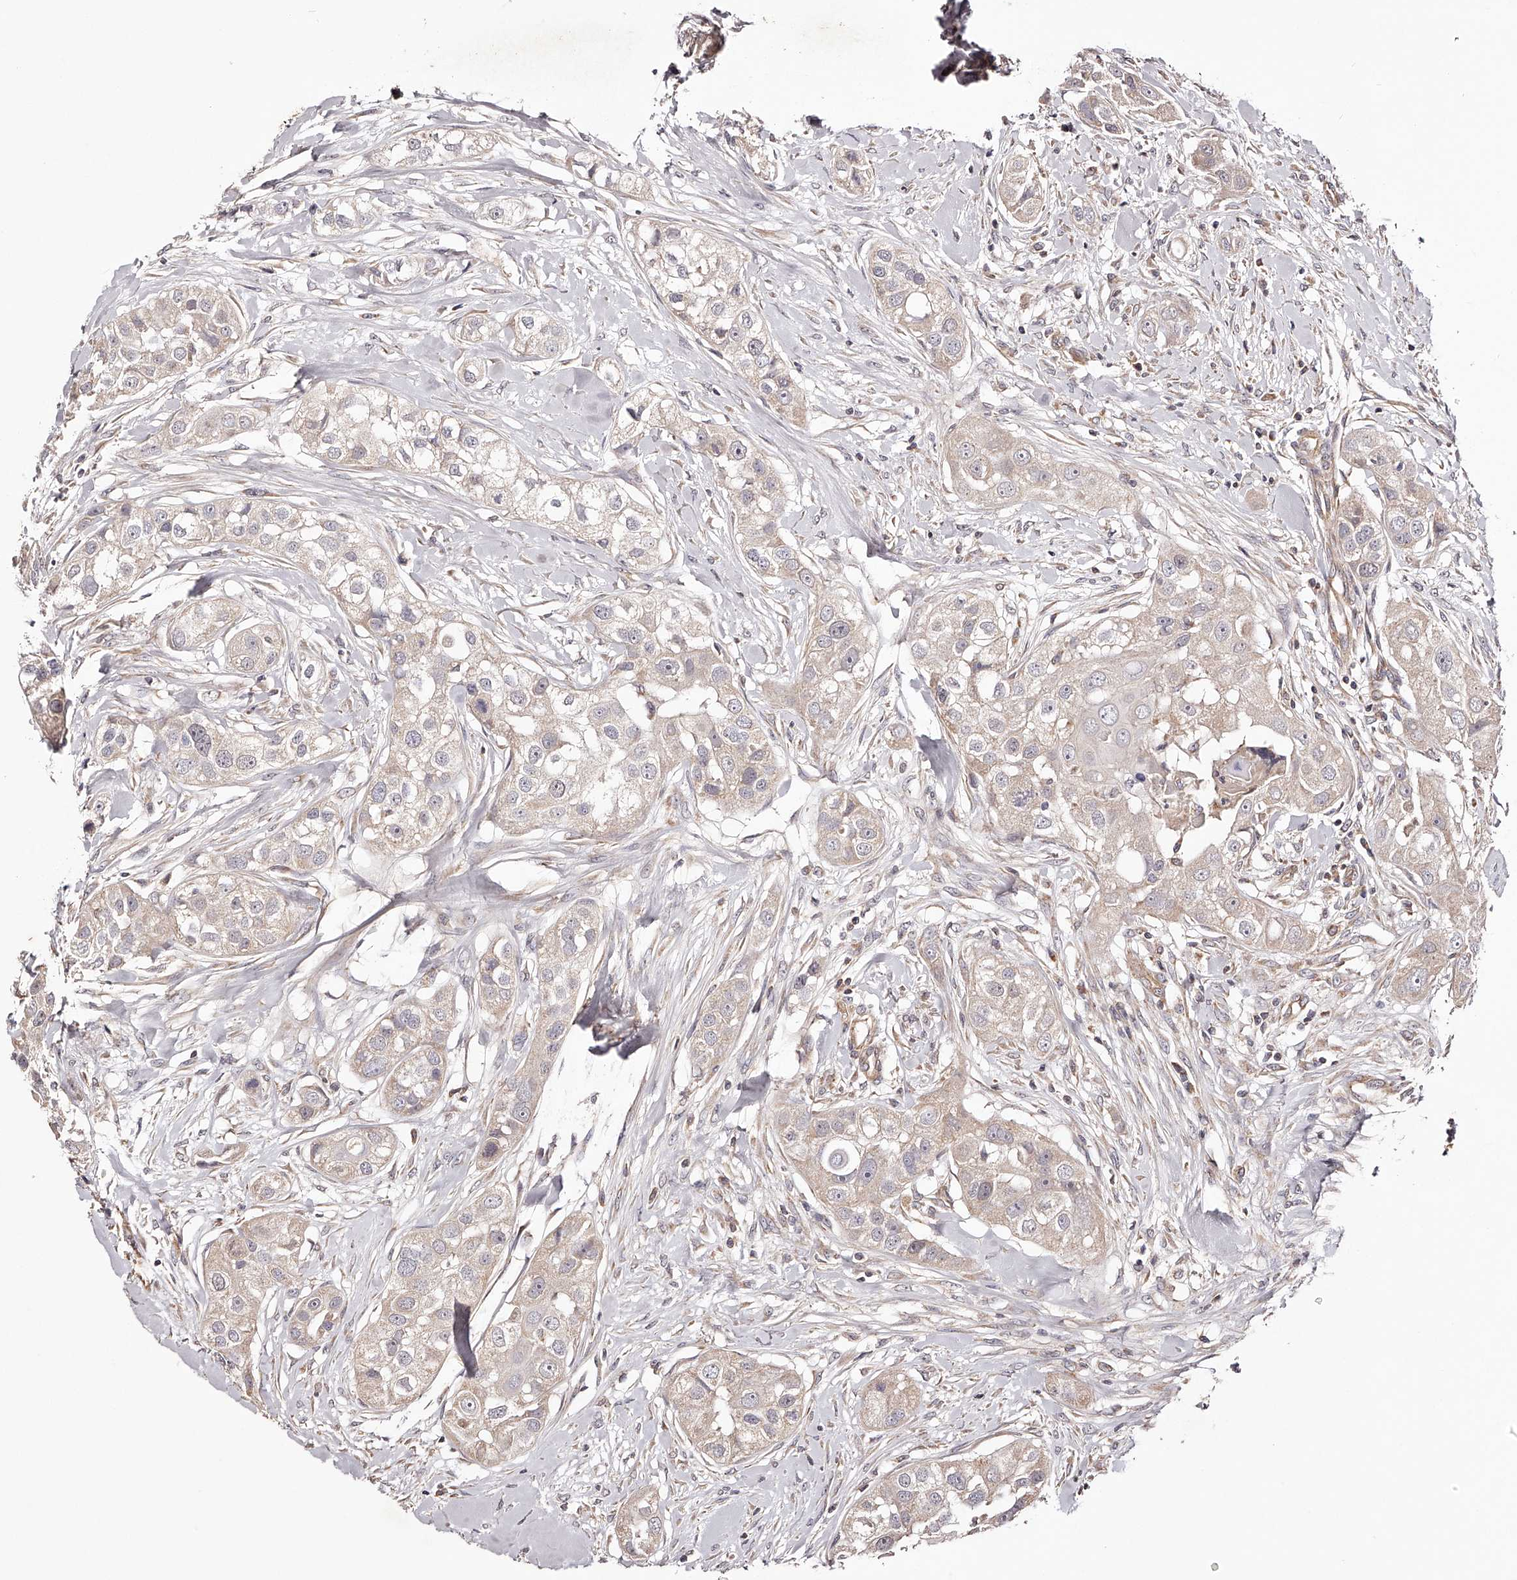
{"staining": {"intensity": "weak", "quantity": "<25%", "location": "cytoplasmic/membranous"}, "tissue": "head and neck cancer", "cell_type": "Tumor cells", "image_type": "cancer", "snomed": [{"axis": "morphology", "description": "Normal tissue, NOS"}, {"axis": "morphology", "description": "Squamous cell carcinoma, NOS"}, {"axis": "topography", "description": "Skeletal muscle"}, {"axis": "topography", "description": "Head-Neck"}], "caption": "Human head and neck cancer stained for a protein using immunohistochemistry displays no staining in tumor cells.", "gene": "USP21", "patient": {"sex": "male", "age": 51}}